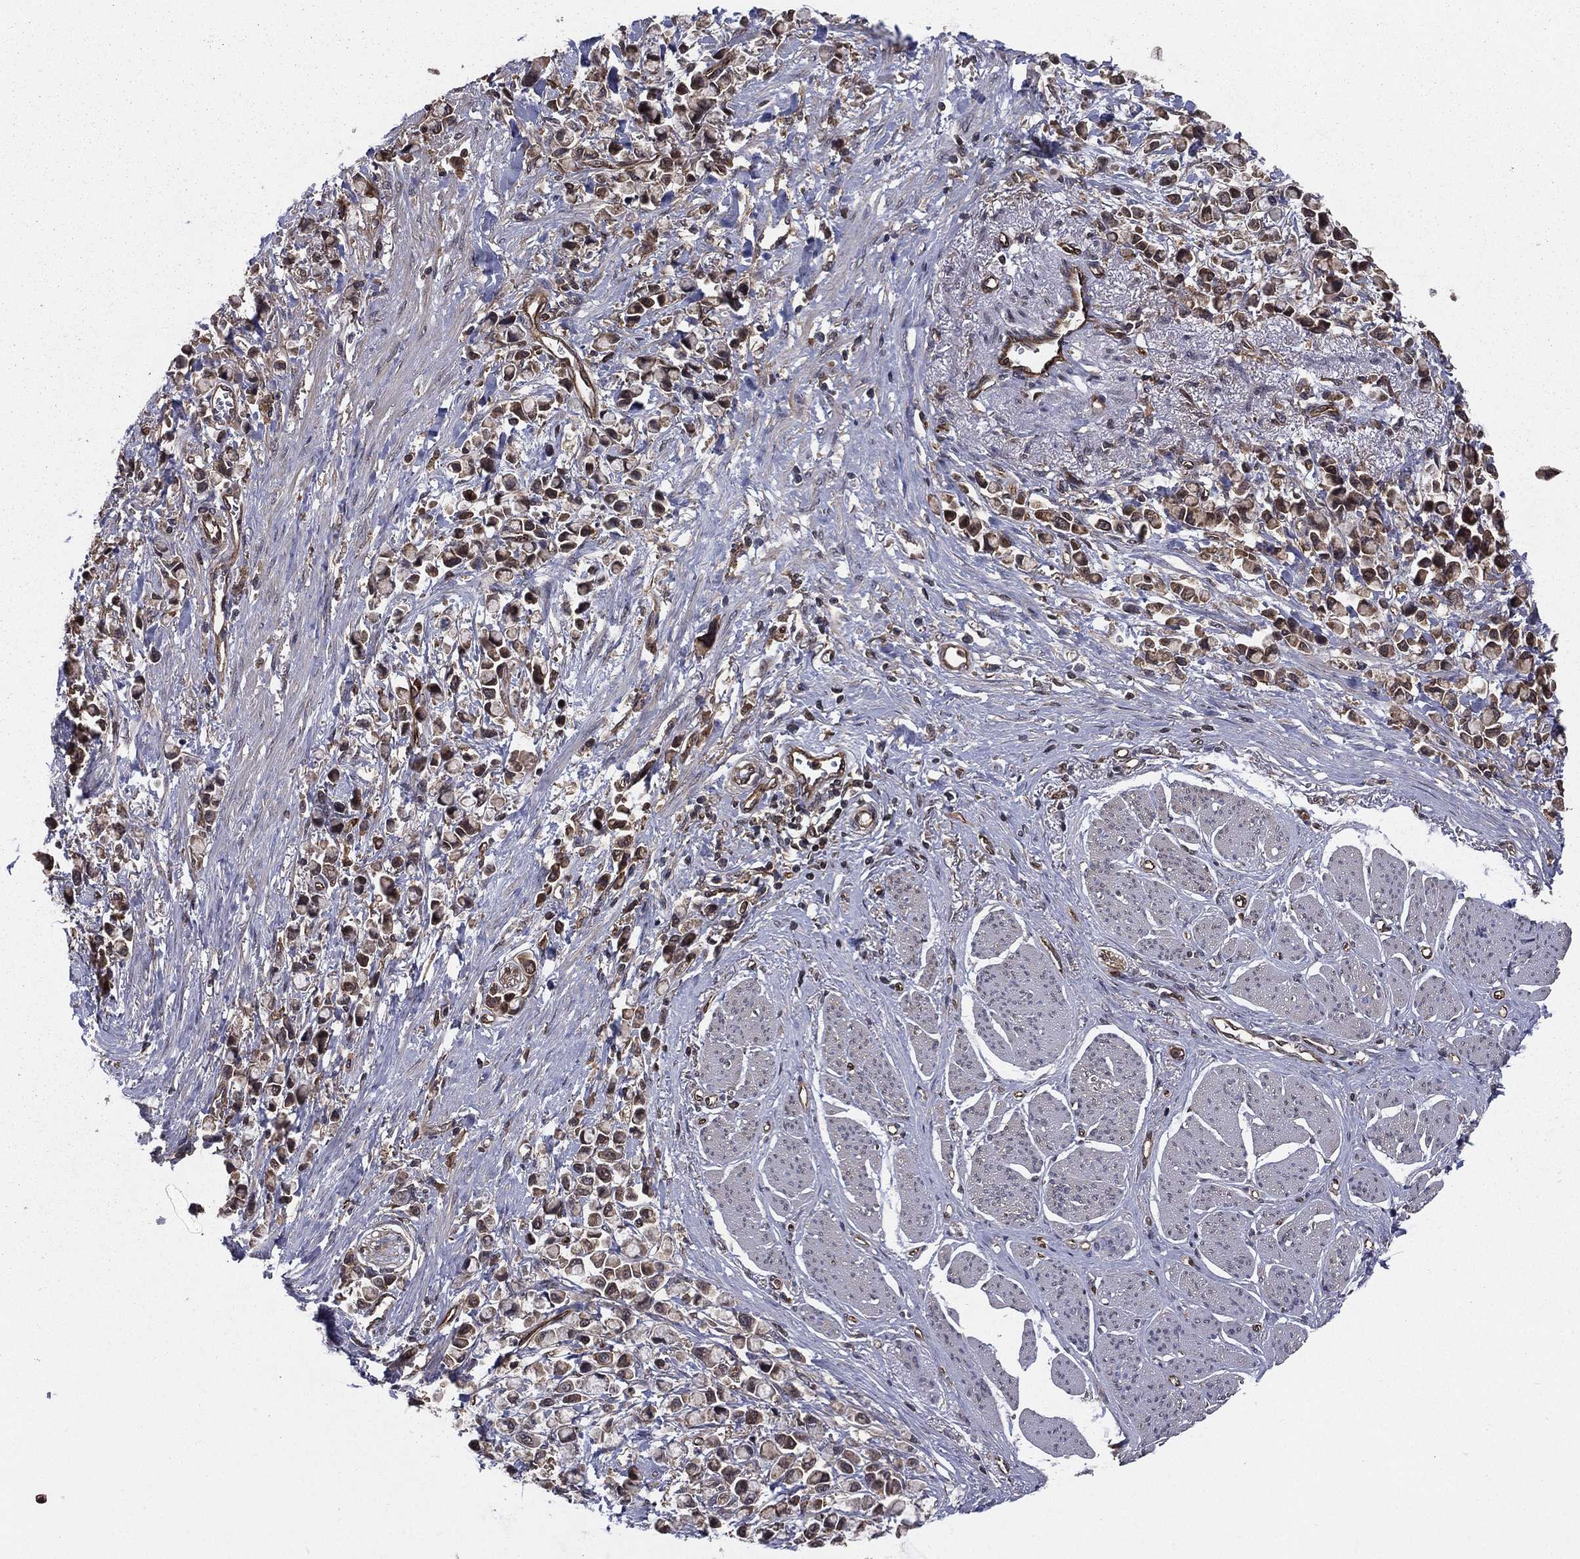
{"staining": {"intensity": "moderate", "quantity": "25%-75%", "location": "cytoplasmic/membranous"}, "tissue": "stomach cancer", "cell_type": "Tumor cells", "image_type": "cancer", "snomed": [{"axis": "morphology", "description": "Adenocarcinoma, NOS"}, {"axis": "topography", "description": "Stomach"}], "caption": "Tumor cells reveal medium levels of moderate cytoplasmic/membranous expression in about 25%-75% of cells in human stomach cancer. (Stains: DAB in brown, nuclei in blue, Microscopy: brightfield microscopy at high magnification).", "gene": "CERT1", "patient": {"sex": "female", "age": 81}}